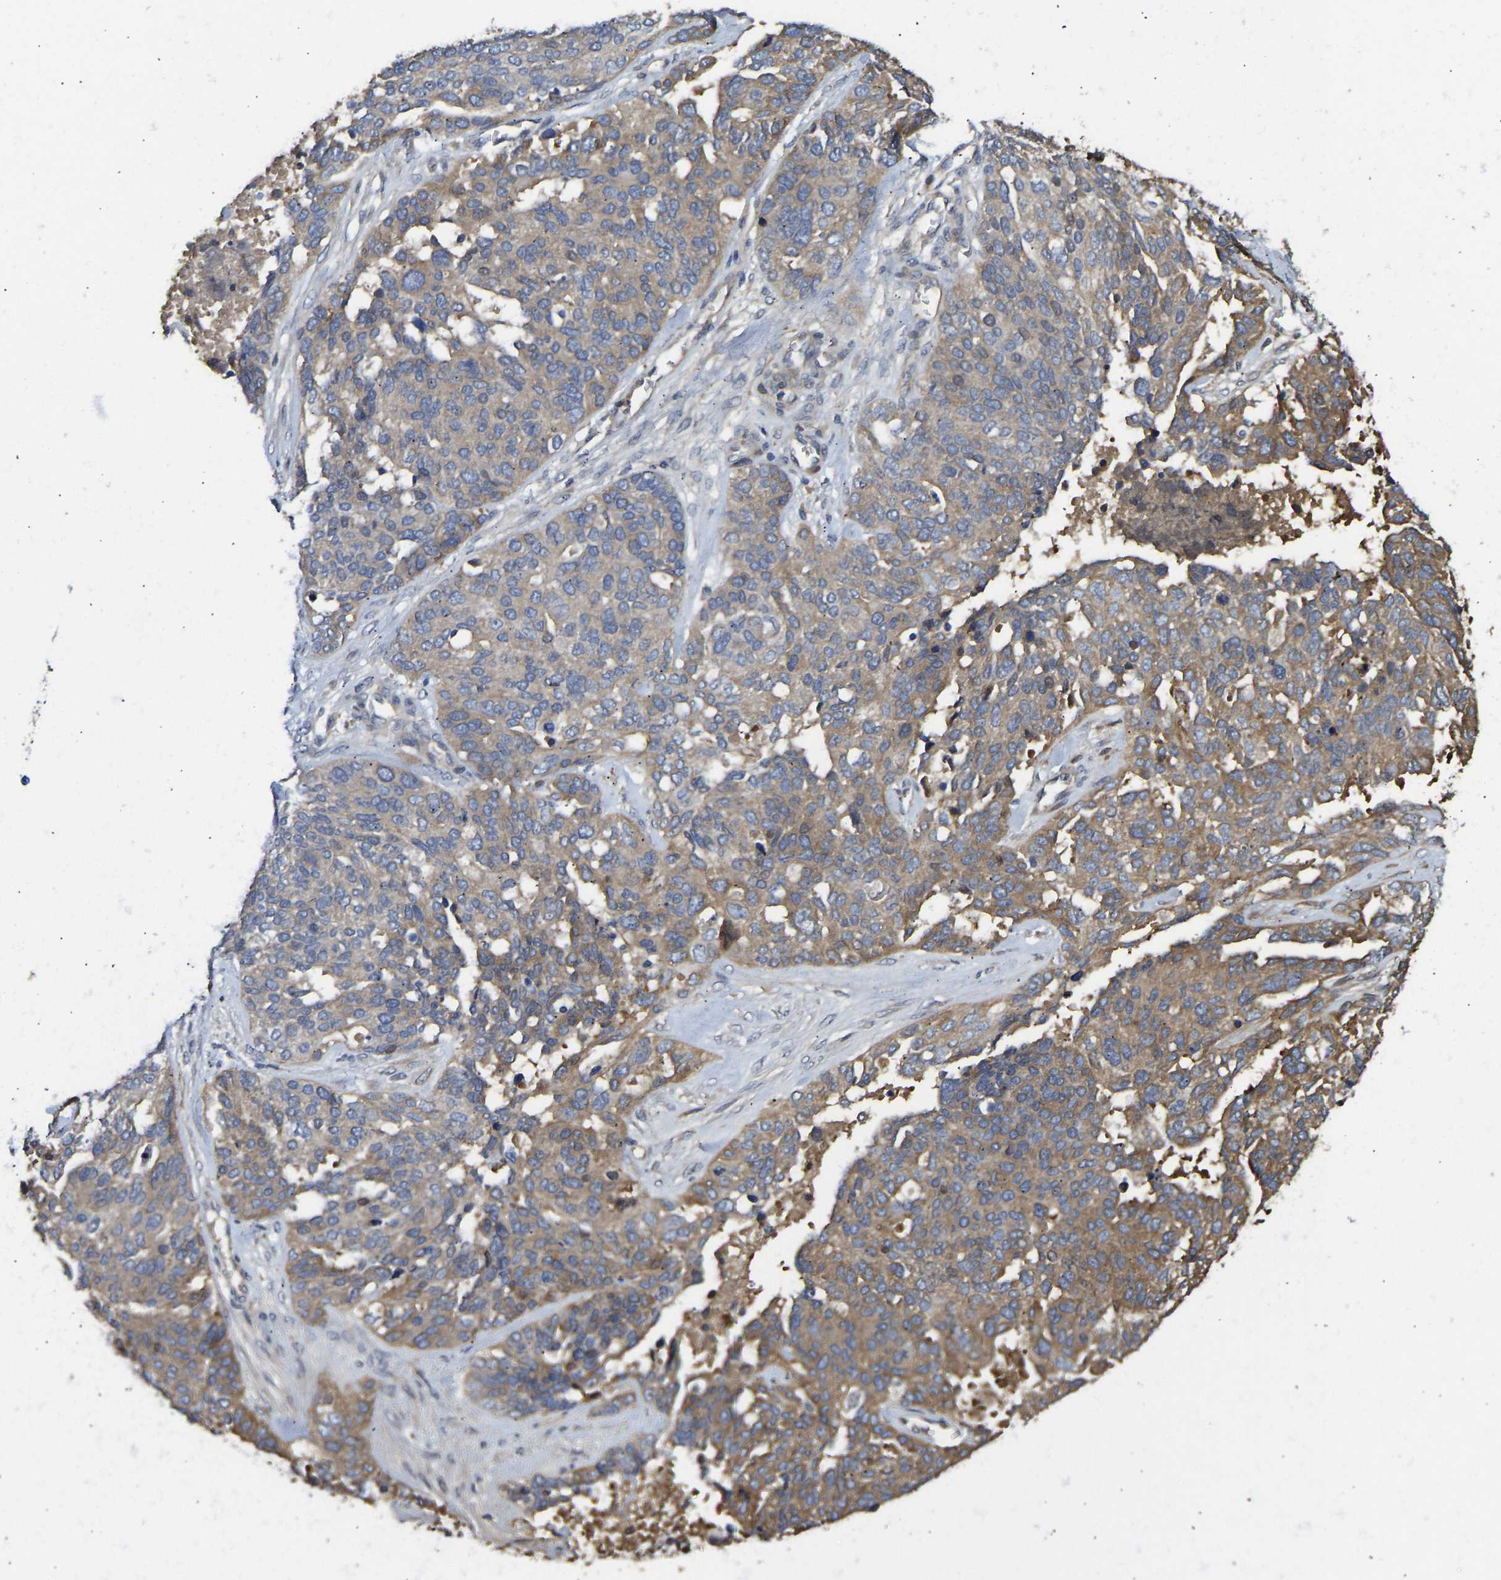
{"staining": {"intensity": "moderate", "quantity": ">75%", "location": "cytoplasmic/membranous"}, "tissue": "ovarian cancer", "cell_type": "Tumor cells", "image_type": "cancer", "snomed": [{"axis": "morphology", "description": "Cystadenocarcinoma, serous, NOS"}, {"axis": "topography", "description": "Ovary"}], "caption": "Human ovarian serous cystadenocarcinoma stained with a protein marker exhibits moderate staining in tumor cells.", "gene": "VCPKMT", "patient": {"sex": "female", "age": 44}}